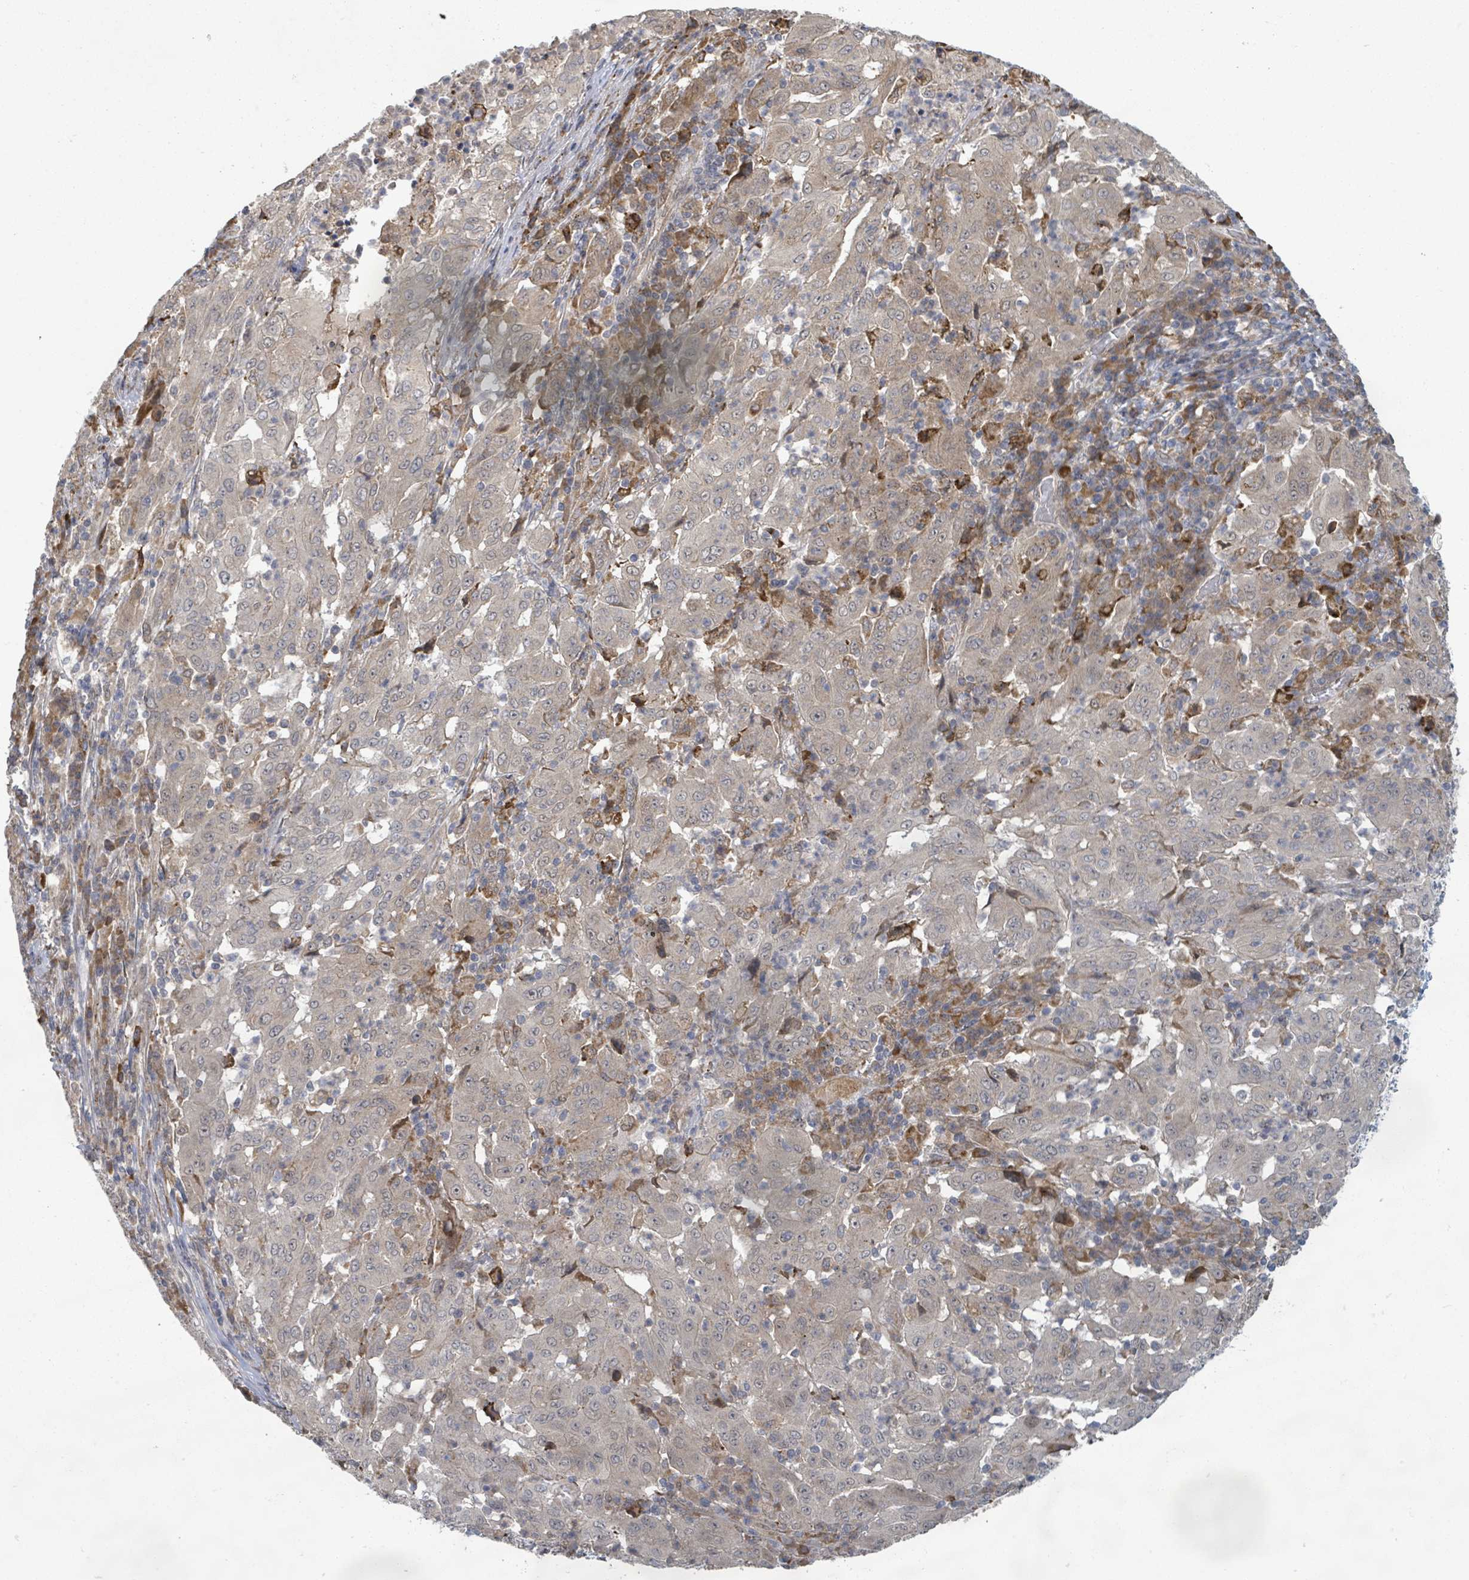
{"staining": {"intensity": "weak", "quantity": "<25%", "location": "cytoplasmic/membranous"}, "tissue": "pancreatic cancer", "cell_type": "Tumor cells", "image_type": "cancer", "snomed": [{"axis": "morphology", "description": "Adenocarcinoma, NOS"}, {"axis": "topography", "description": "Pancreas"}], "caption": "Pancreatic cancer (adenocarcinoma) was stained to show a protein in brown. There is no significant expression in tumor cells.", "gene": "SHROOM2", "patient": {"sex": "male", "age": 63}}